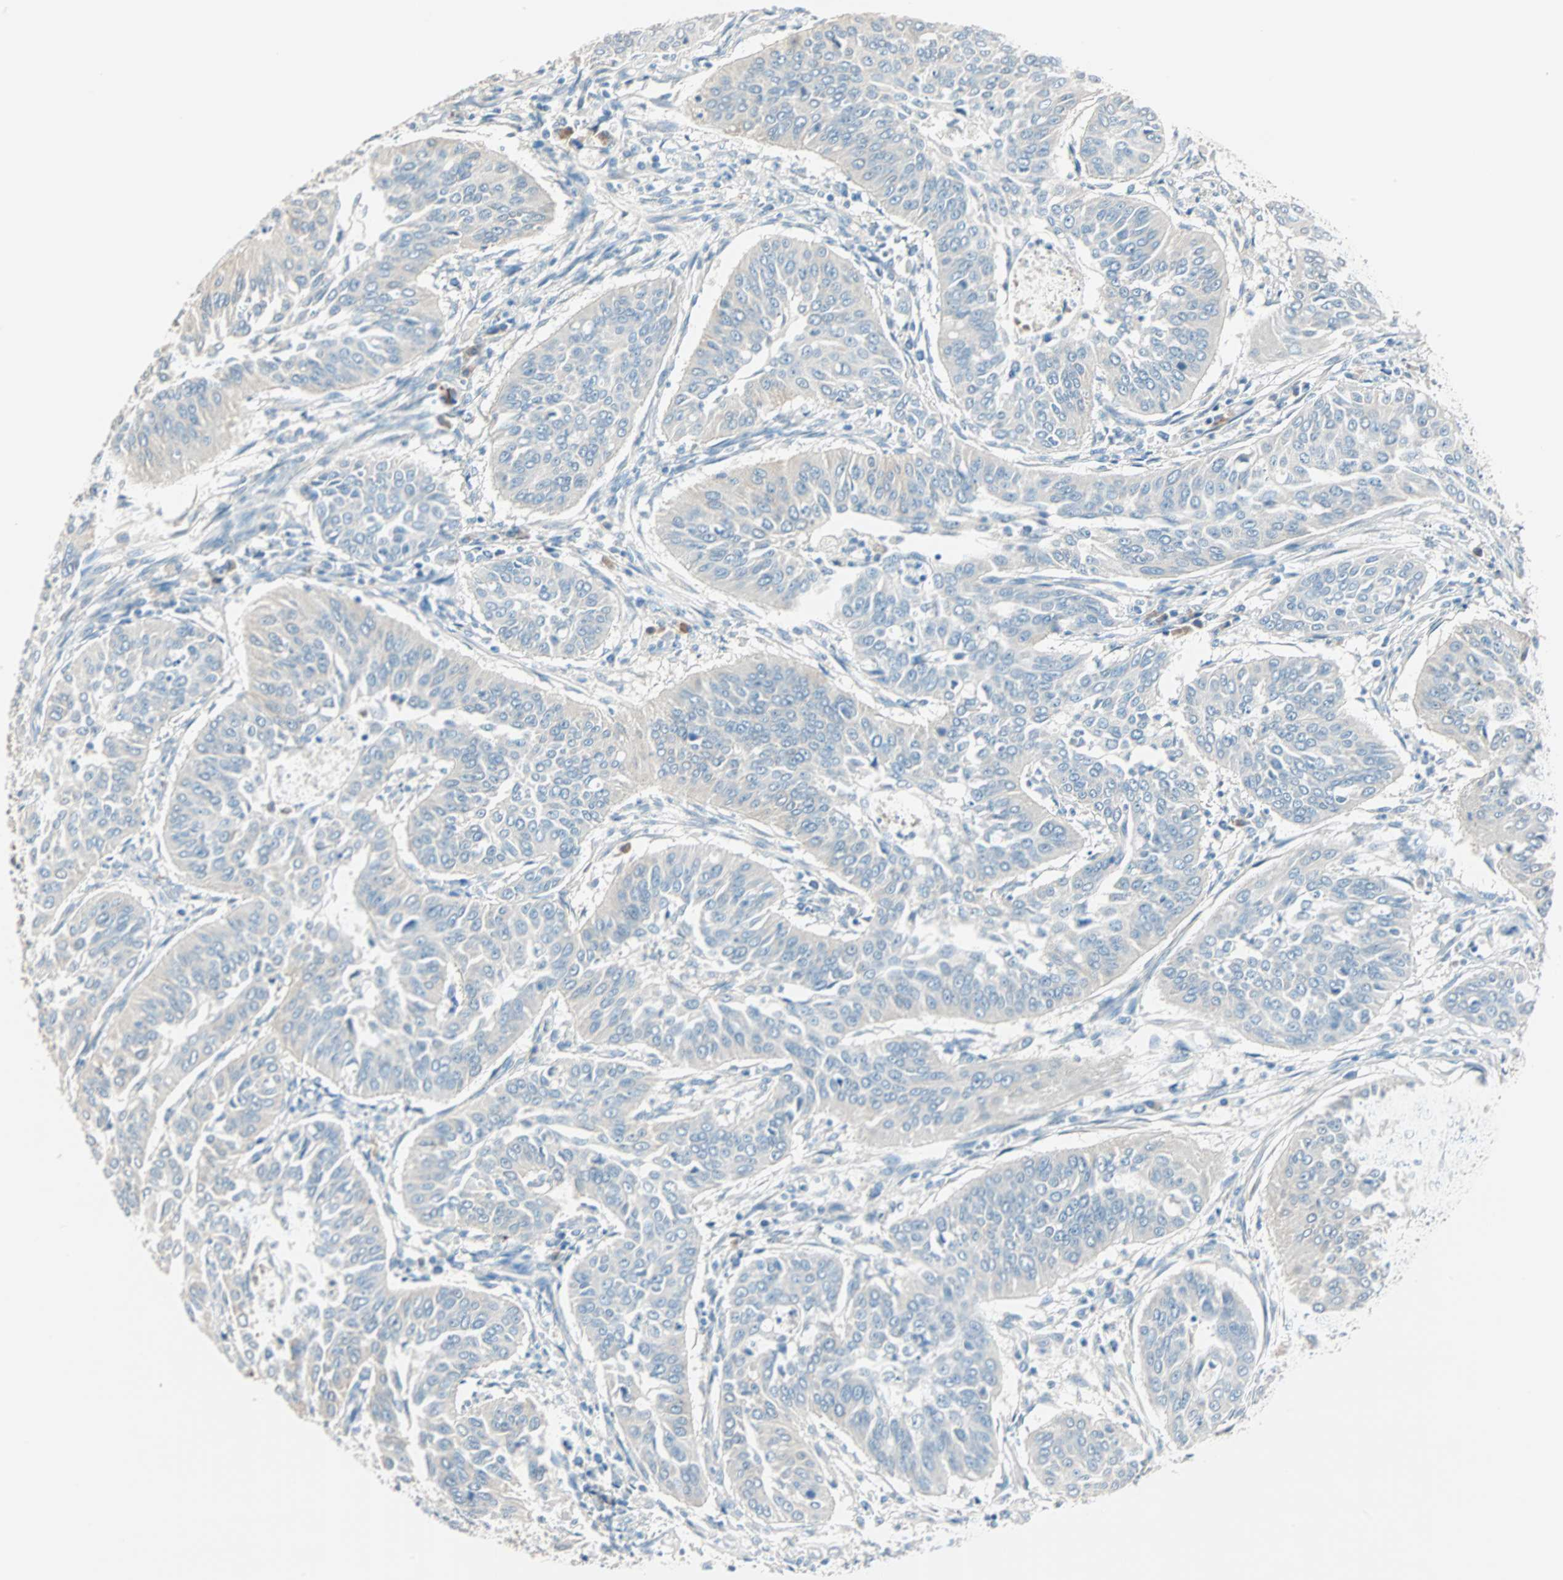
{"staining": {"intensity": "negative", "quantity": "none", "location": "none"}, "tissue": "cervical cancer", "cell_type": "Tumor cells", "image_type": "cancer", "snomed": [{"axis": "morphology", "description": "Normal tissue, NOS"}, {"axis": "morphology", "description": "Squamous cell carcinoma, NOS"}, {"axis": "topography", "description": "Cervix"}], "caption": "Immunohistochemical staining of human cervical cancer displays no significant positivity in tumor cells. (DAB IHC with hematoxylin counter stain).", "gene": "ATF6", "patient": {"sex": "female", "age": 39}}